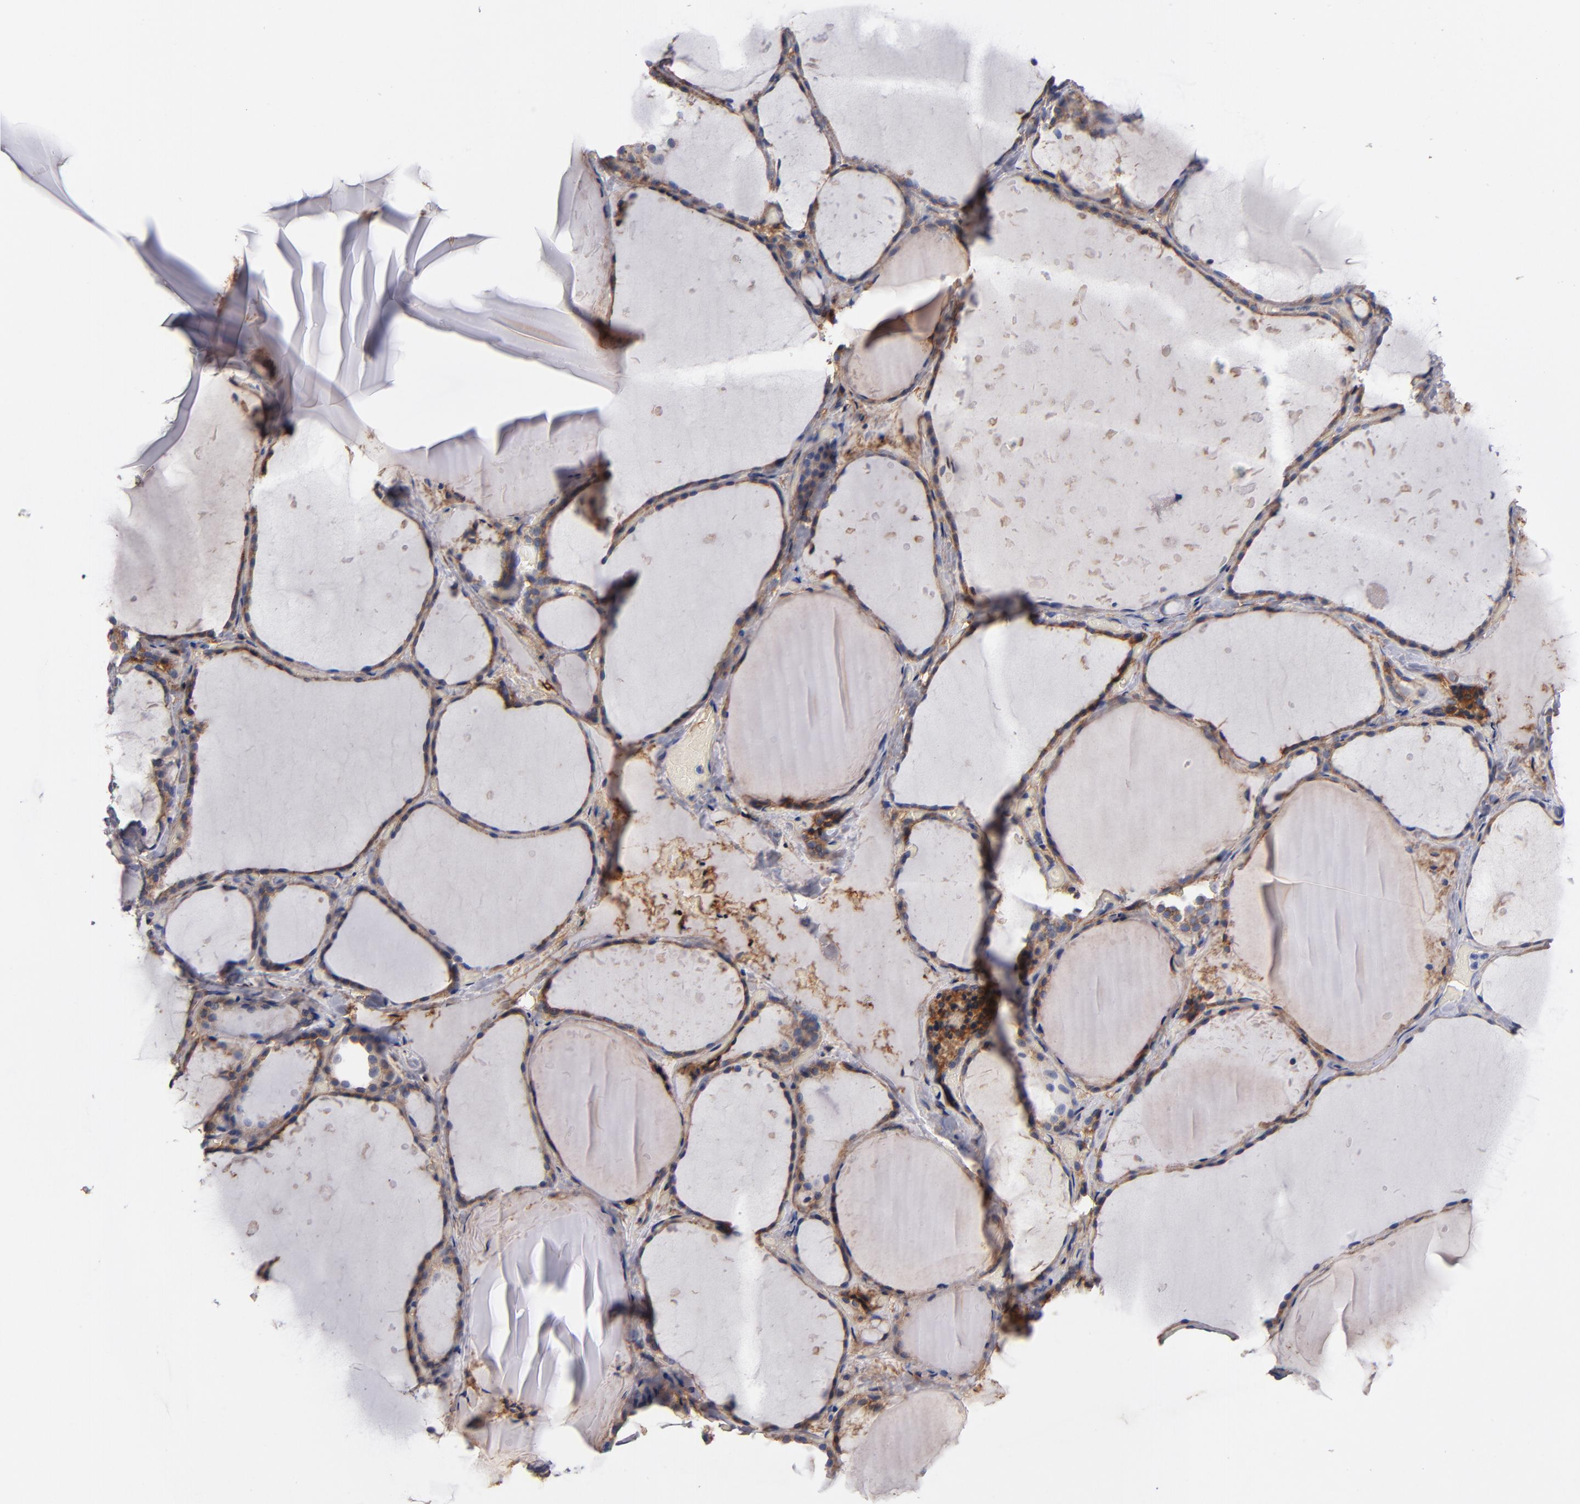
{"staining": {"intensity": "weak", "quantity": ">75%", "location": "cytoplasmic/membranous"}, "tissue": "thyroid gland", "cell_type": "Glandular cells", "image_type": "normal", "snomed": [{"axis": "morphology", "description": "Normal tissue, NOS"}, {"axis": "topography", "description": "Thyroid gland"}], "caption": "This image demonstrates immunohistochemistry staining of normal thyroid gland, with low weak cytoplasmic/membranous positivity in about >75% of glandular cells.", "gene": "PLSCR4", "patient": {"sex": "female", "age": 22}}